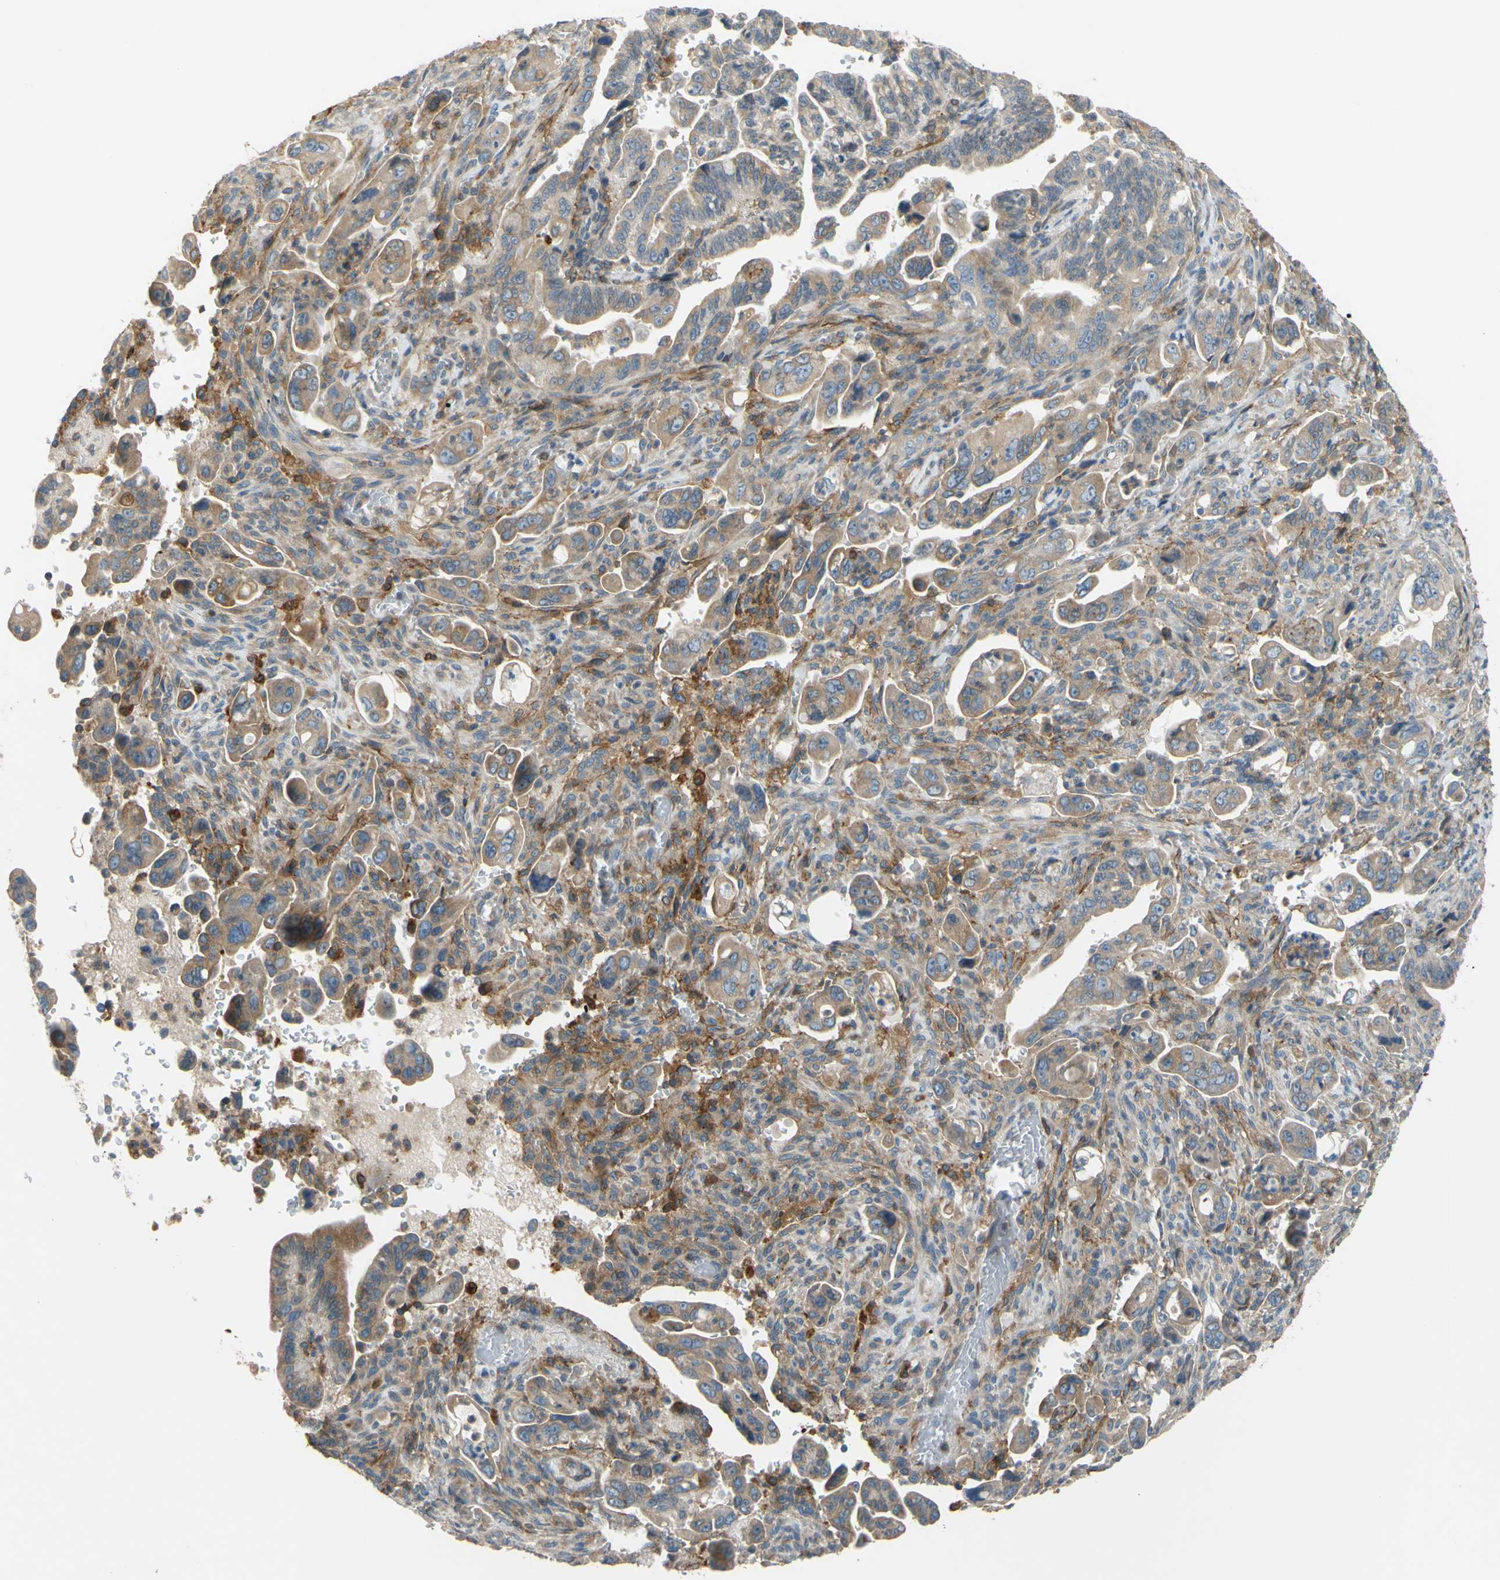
{"staining": {"intensity": "weak", "quantity": ">75%", "location": "cytoplasmic/membranous"}, "tissue": "pancreatic cancer", "cell_type": "Tumor cells", "image_type": "cancer", "snomed": [{"axis": "morphology", "description": "Adenocarcinoma, NOS"}, {"axis": "topography", "description": "Pancreas"}], "caption": "High-magnification brightfield microscopy of pancreatic cancer (adenocarcinoma) stained with DAB (3,3'-diaminobenzidine) (brown) and counterstained with hematoxylin (blue). tumor cells exhibit weak cytoplasmic/membranous staining is identified in approximately>75% of cells. The staining is performed using DAB brown chromogen to label protein expression. The nuclei are counter-stained blue using hematoxylin.", "gene": "POR", "patient": {"sex": "male", "age": 70}}